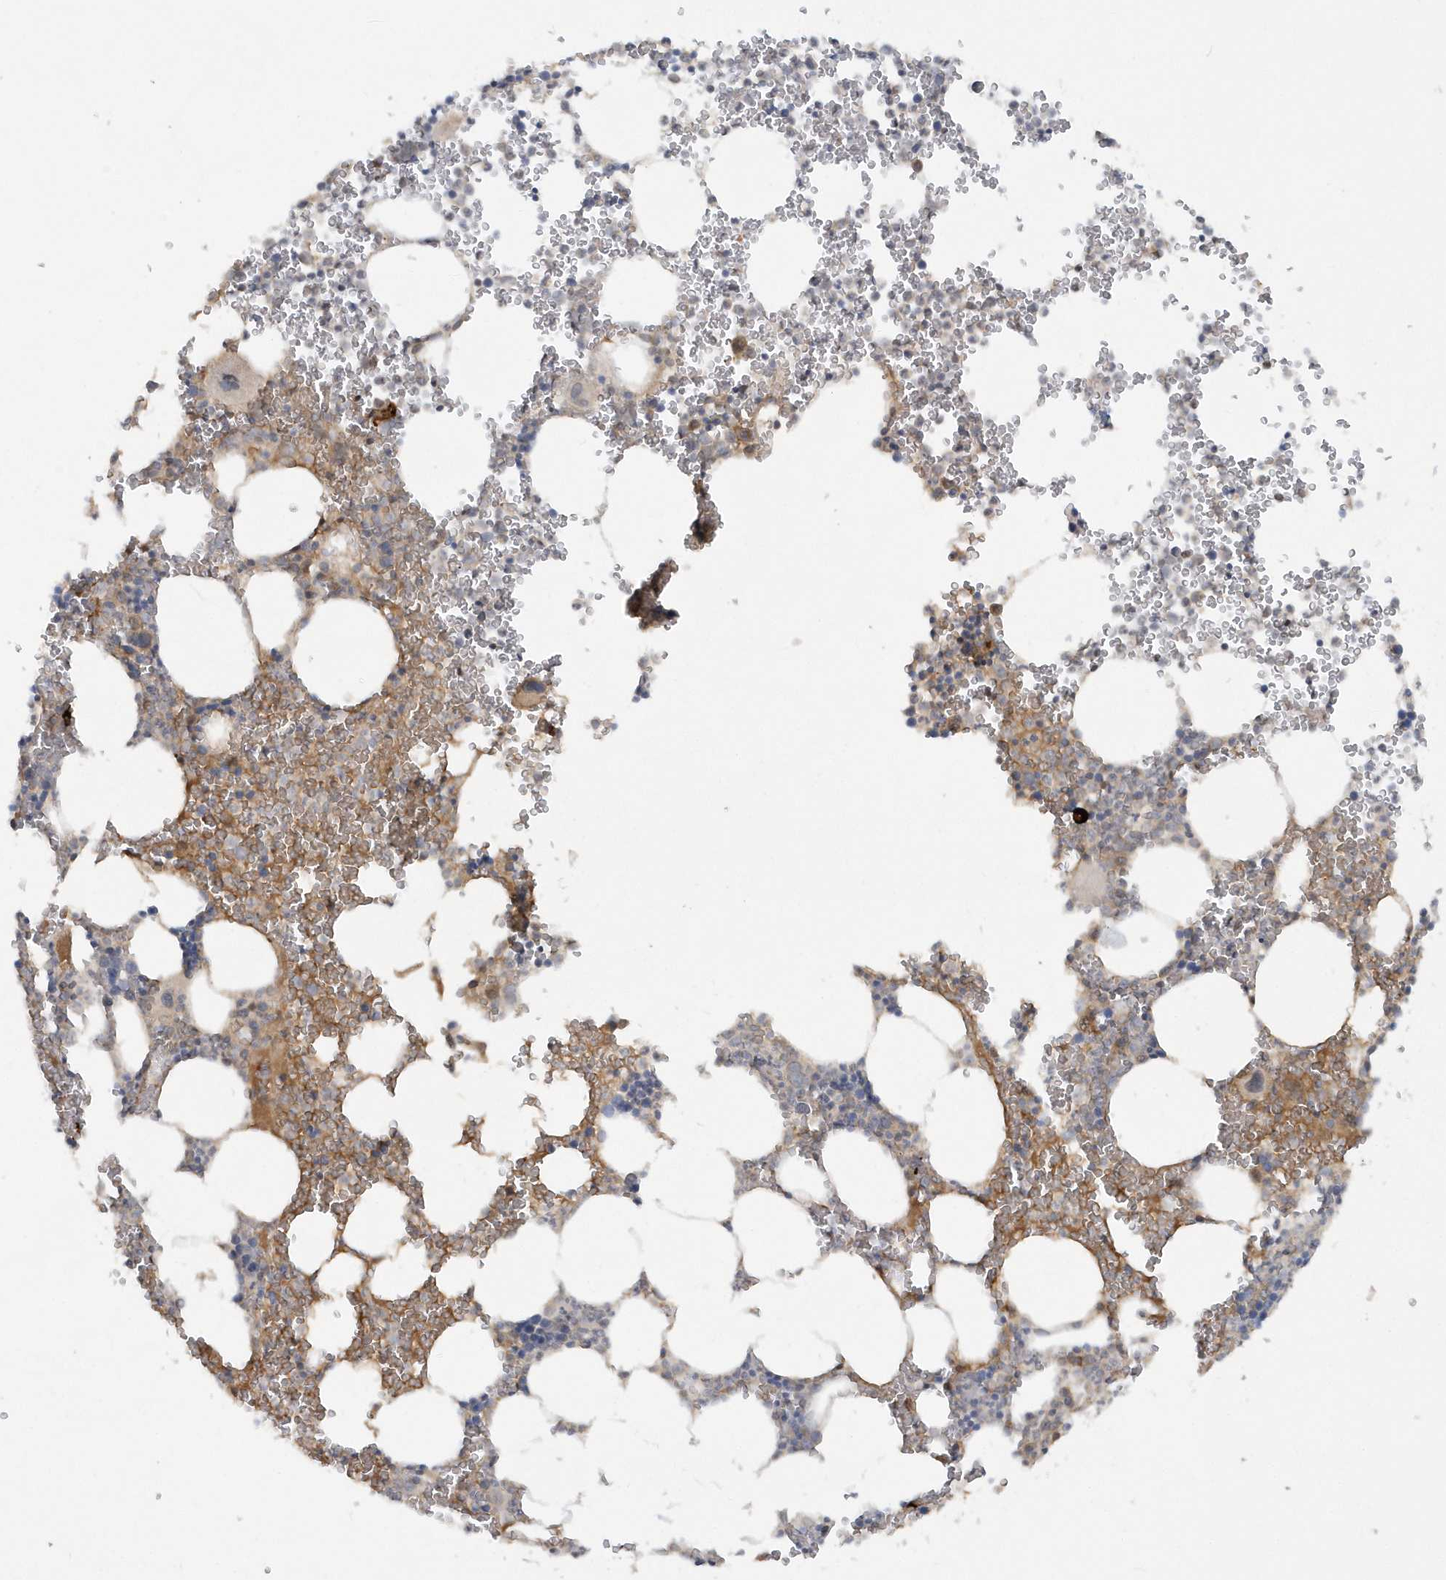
{"staining": {"intensity": "weak", "quantity": "<25%", "location": "cytoplasmic/membranous"}, "tissue": "bone marrow", "cell_type": "Hematopoietic cells", "image_type": "normal", "snomed": [{"axis": "morphology", "description": "Normal tissue, NOS"}, {"axis": "topography", "description": "Bone marrow"}], "caption": "This histopathology image is of unremarkable bone marrow stained with immunohistochemistry (IHC) to label a protein in brown with the nuclei are counter-stained blue. There is no positivity in hematopoietic cells.", "gene": "STIM2", "patient": {"sex": "female", "age": 78}}